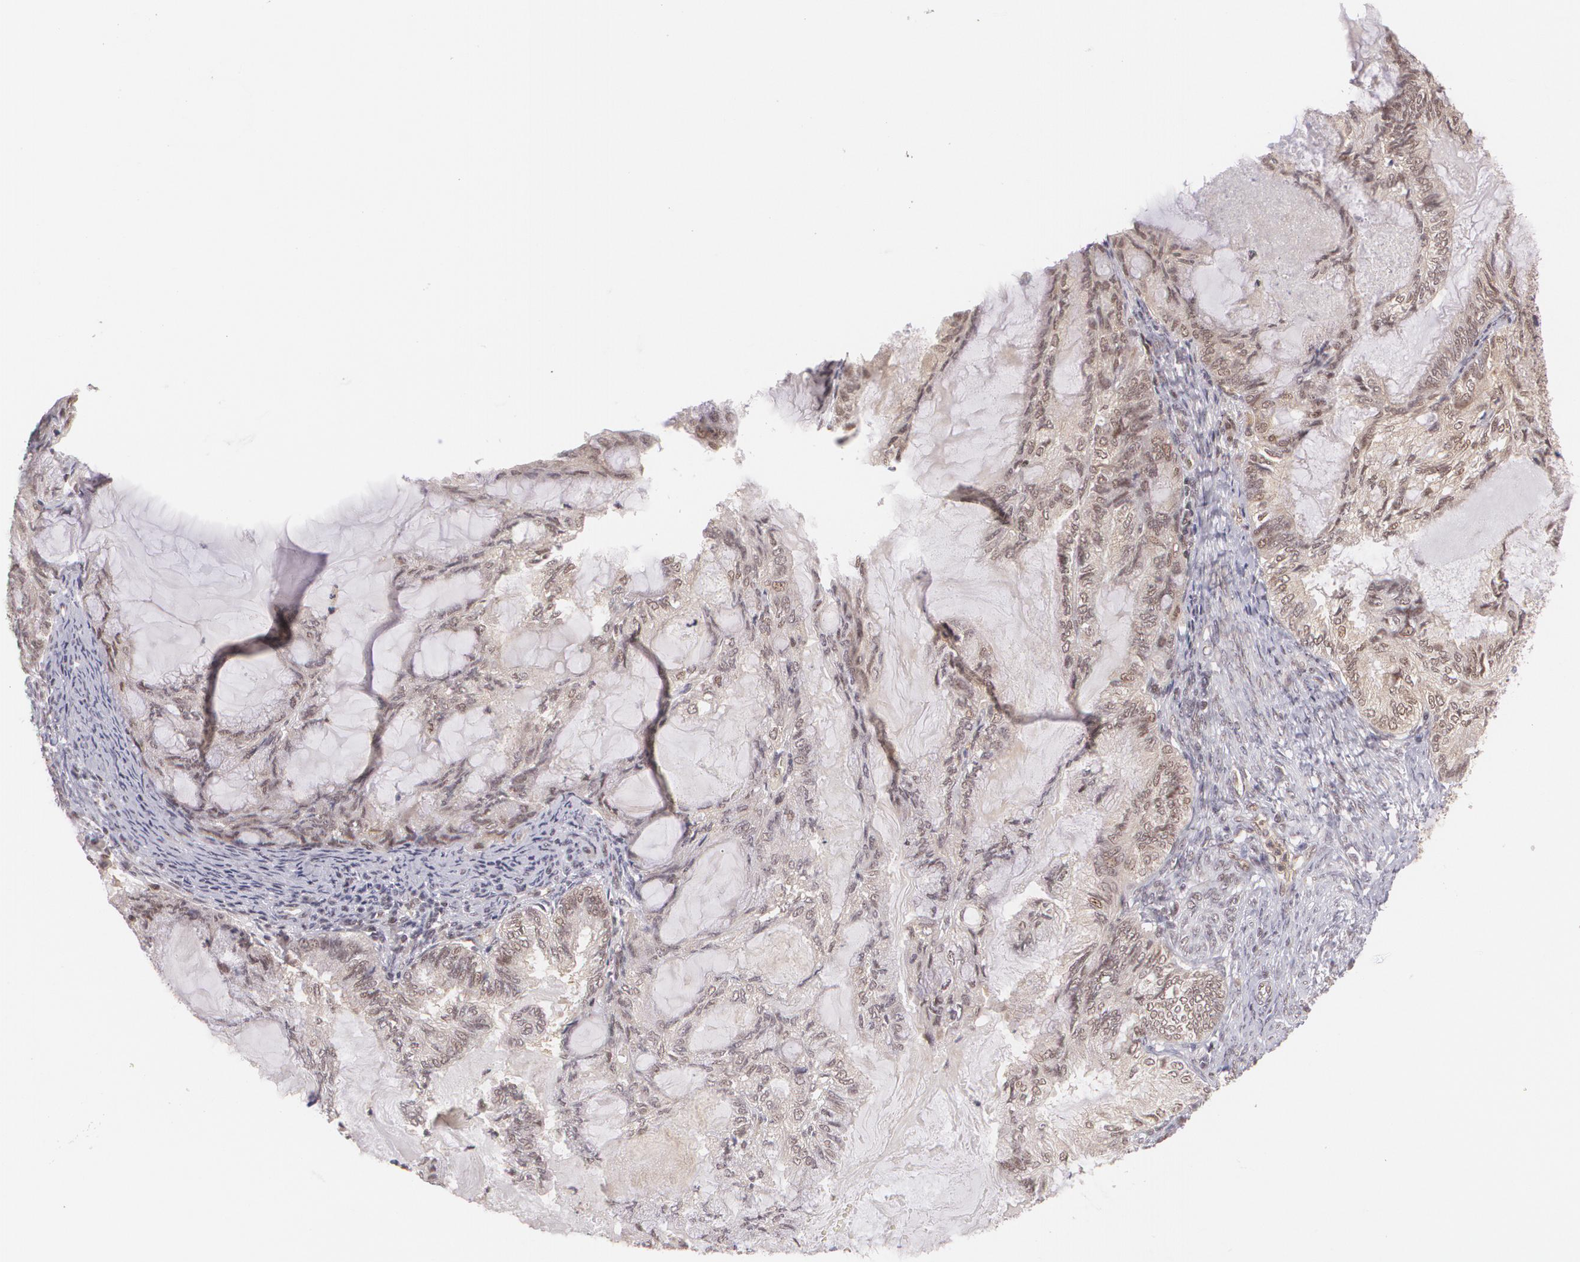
{"staining": {"intensity": "weak", "quantity": "<25%", "location": "cytoplasmic/membranous,nuclear"}, "tissue": "endometrial cancer", "cell_type": "Tumor cells", "image_type": "cancer", "snomed": [{"axis": "morphology", "description": "Adenocarcinoma, NOS"}, {"axis": "topography", "description": "Endometrium"}], "caption": "Immunohistochemistry (IHC) photomicrograph of neoplastic tissue: endometrial cancer stained with DAB reveals no significant protein expression in tumor cells.", "gene": "CUL2", "patient": {"sex": "female", "age": 86}}